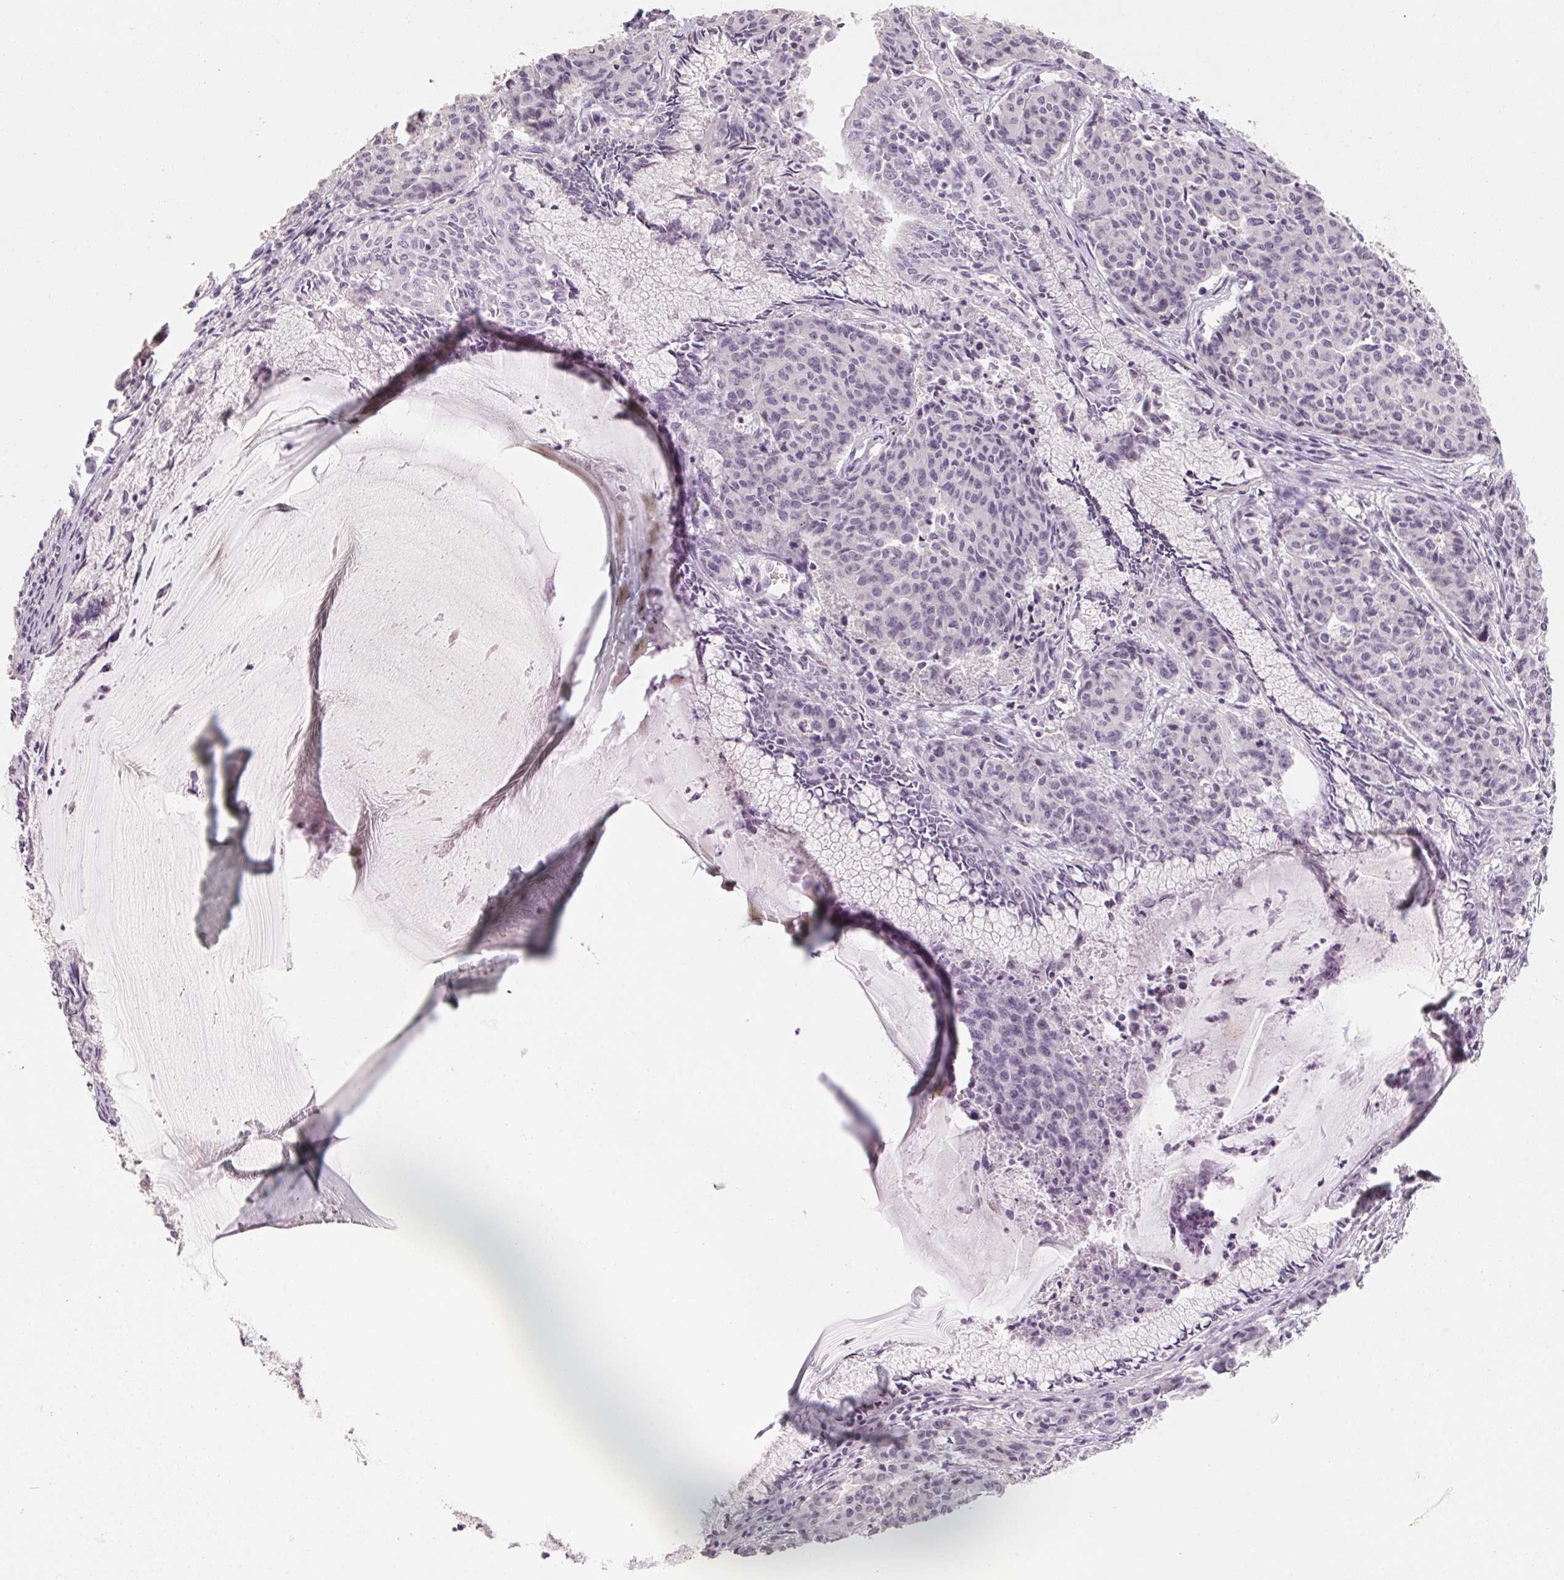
{"staining": {"intensity": "negative", "quantity": "none", "location": "none"}, "tissue": "cervical cancer", "cell_type": "Tumor cells", "image_type": "cancer", "snomed": [{"axis": "morphology", "description": "Squamous cell carcinoma, NOS"}, {"axis": "topography", "description": "Cervix"}], "caption": "This is an immunohistochemistry image of human cervical cancer (squamous cell carcinoma). There is no staining in tumor cells.", "gene": "CAPZA3", "patient": {"sex": "female", "age": 28}}